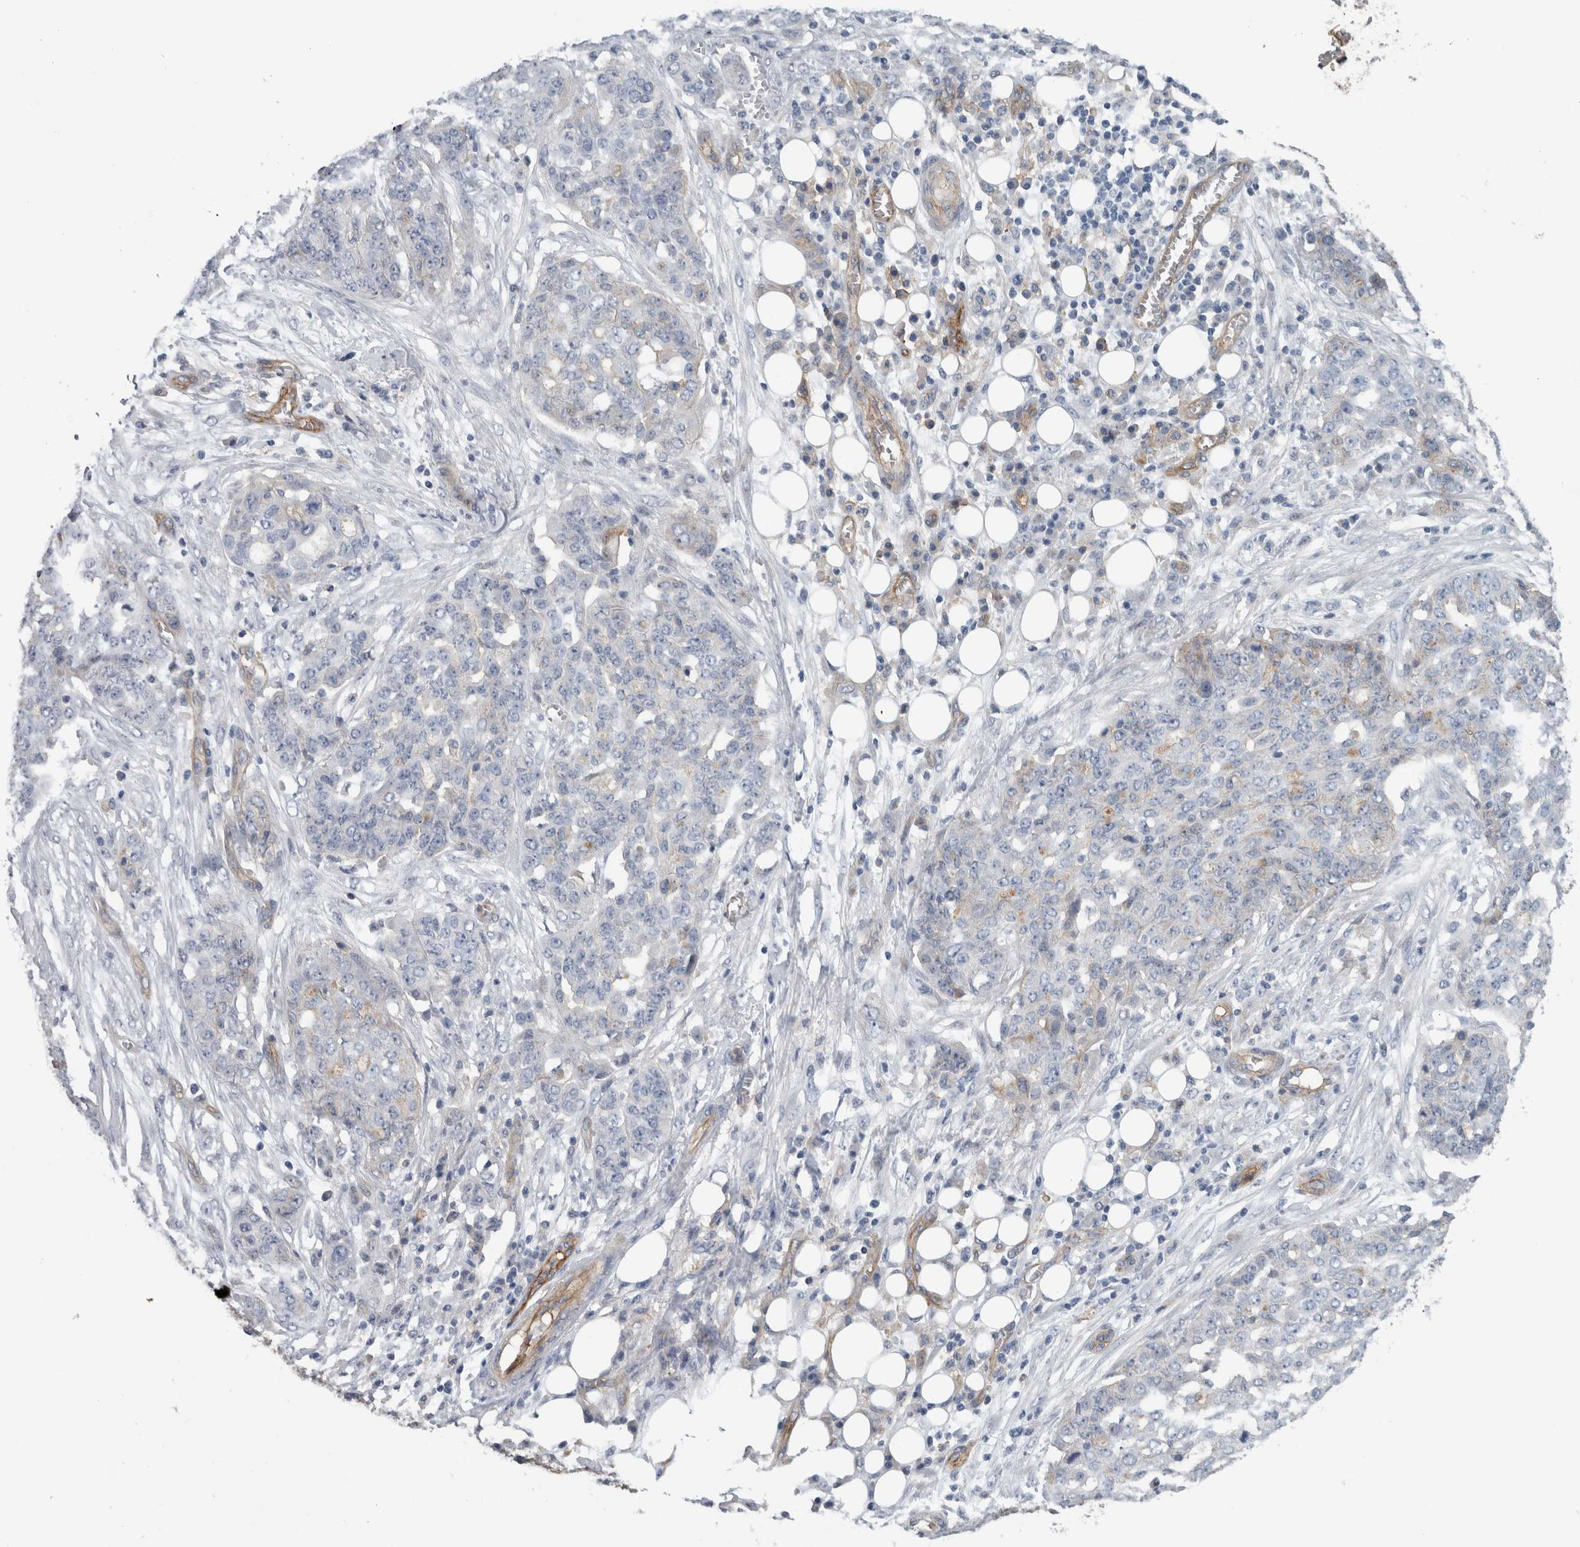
{"staining": {"intensity": "negative", "quantity": "none", "location": "none"}, "tissue": "ovarian cancer", "cell_type": "Tumor cells", "image_type": "cancer", "snomed": [{"axis": "morphology", "description": "Cystadenocarcinoma, serous, NOS"}, {"axis": "topography", "description": "Soft tissue"}, {"axis": "topography", "description": "Ovary"}], "caption": "Tumor cells are negative for brown protein staining in ovarian cancer (serous cystadenocarcinoma).", "gene": "CD59", "patient": {"sex": "female", "age": 57}}